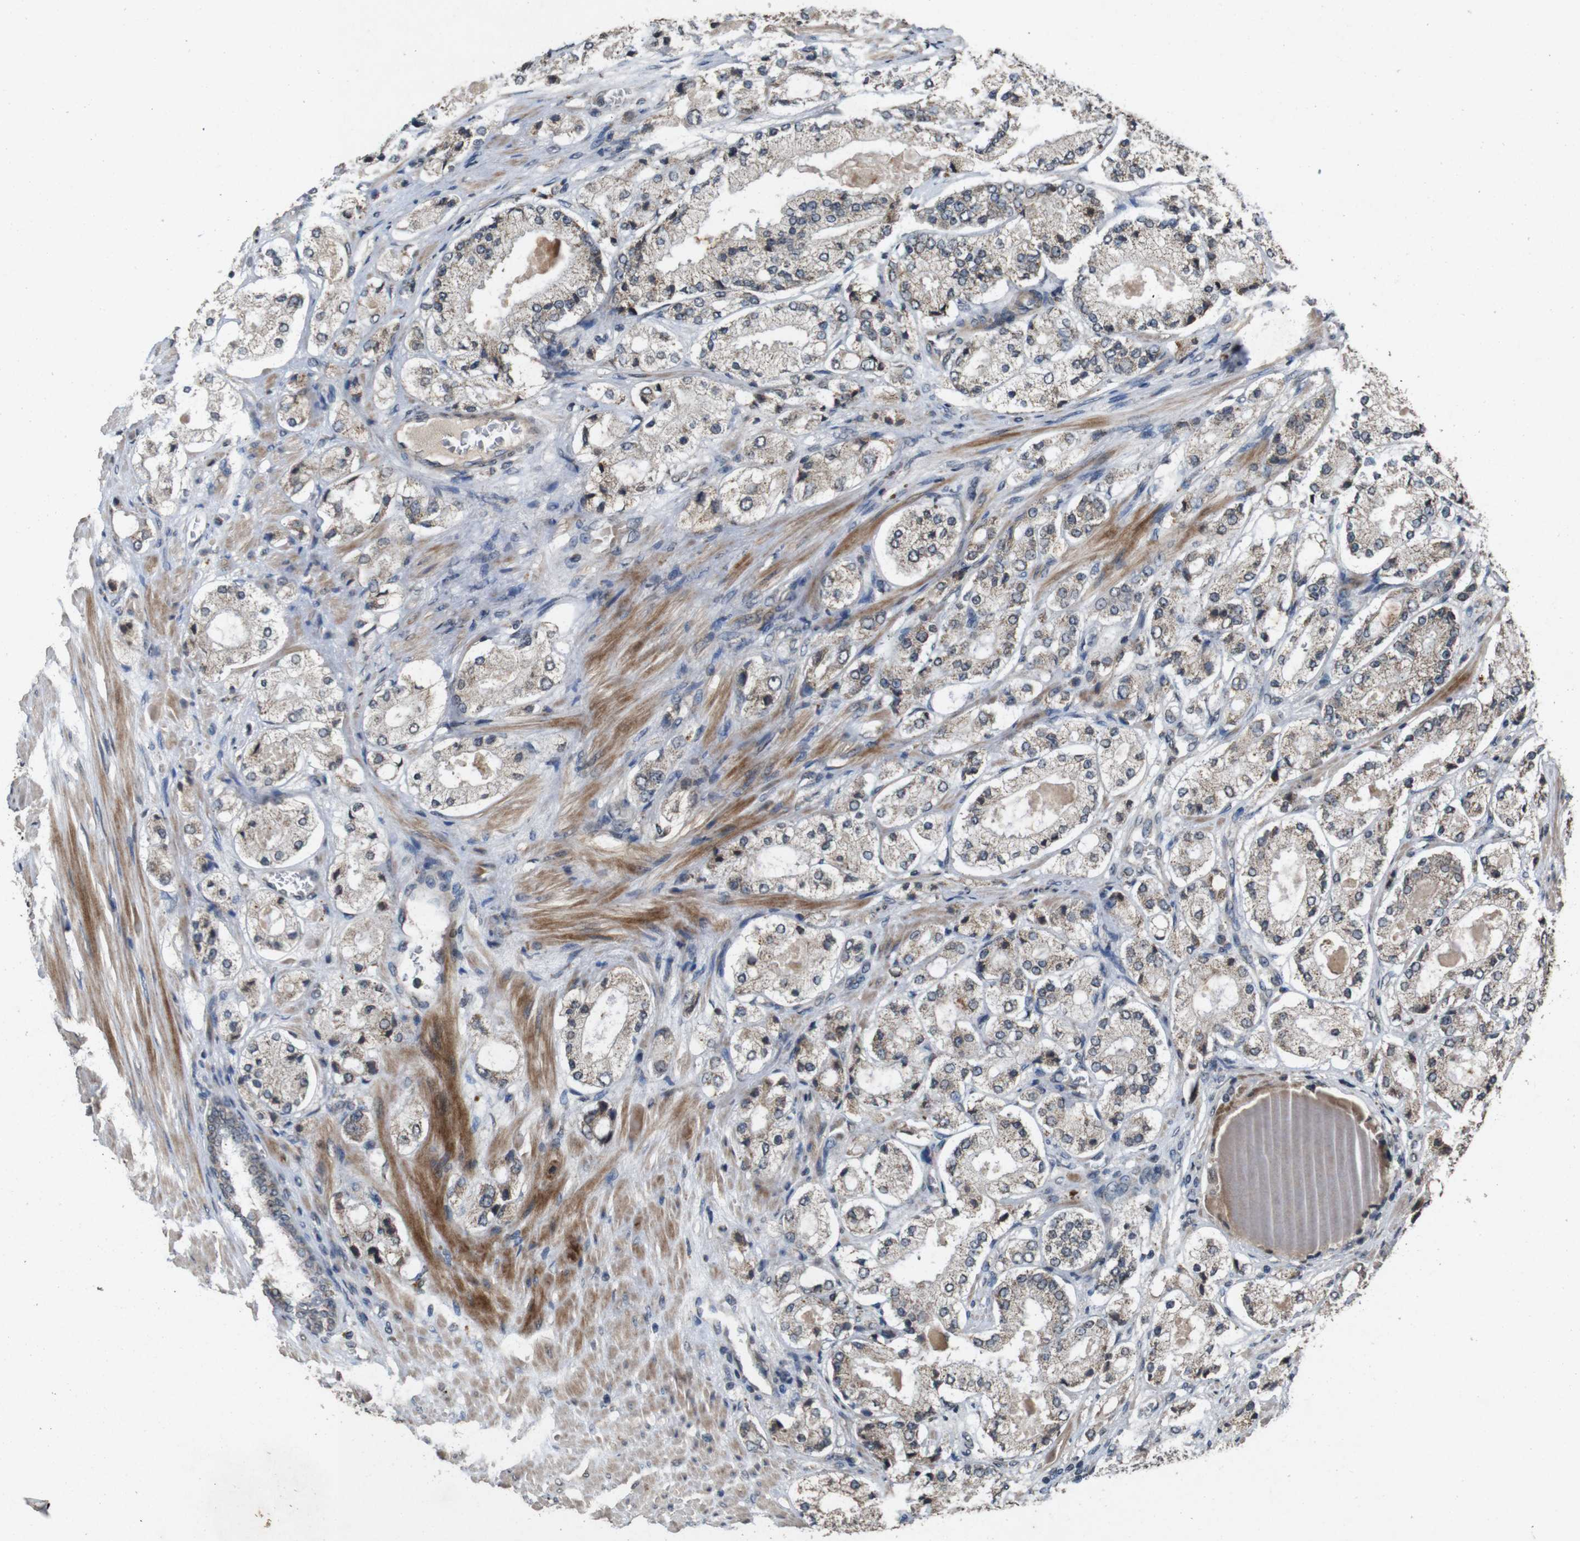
{"staining": {"intensity": "moderate", "quantity": "25%-75%", "location": "cytoplasmic/membranous"}, "tissue": "prostate cancer", "cell_type": "Tumor cells", "image_type": "cancer", "snomed": [{"axis": "morphology", "description": "Adenocarcinoma, High grade"}, {"axis": "topography", "description": "Prostate"}], "caption": "Tumor cells exhibit medium levels of moderate cytoplasmic/membranous staining in about 25%-75% of cells in adenocarcinoma (high-grade) (prostate). The staining is performed using DAB (3,3'-diaminobenzidine) brown chromogen to label protein expression. The nuclei are counter-stained blue using hematoxylin.", "gene": "SORL1", "patient": {"sex": "male", "age": 65}}